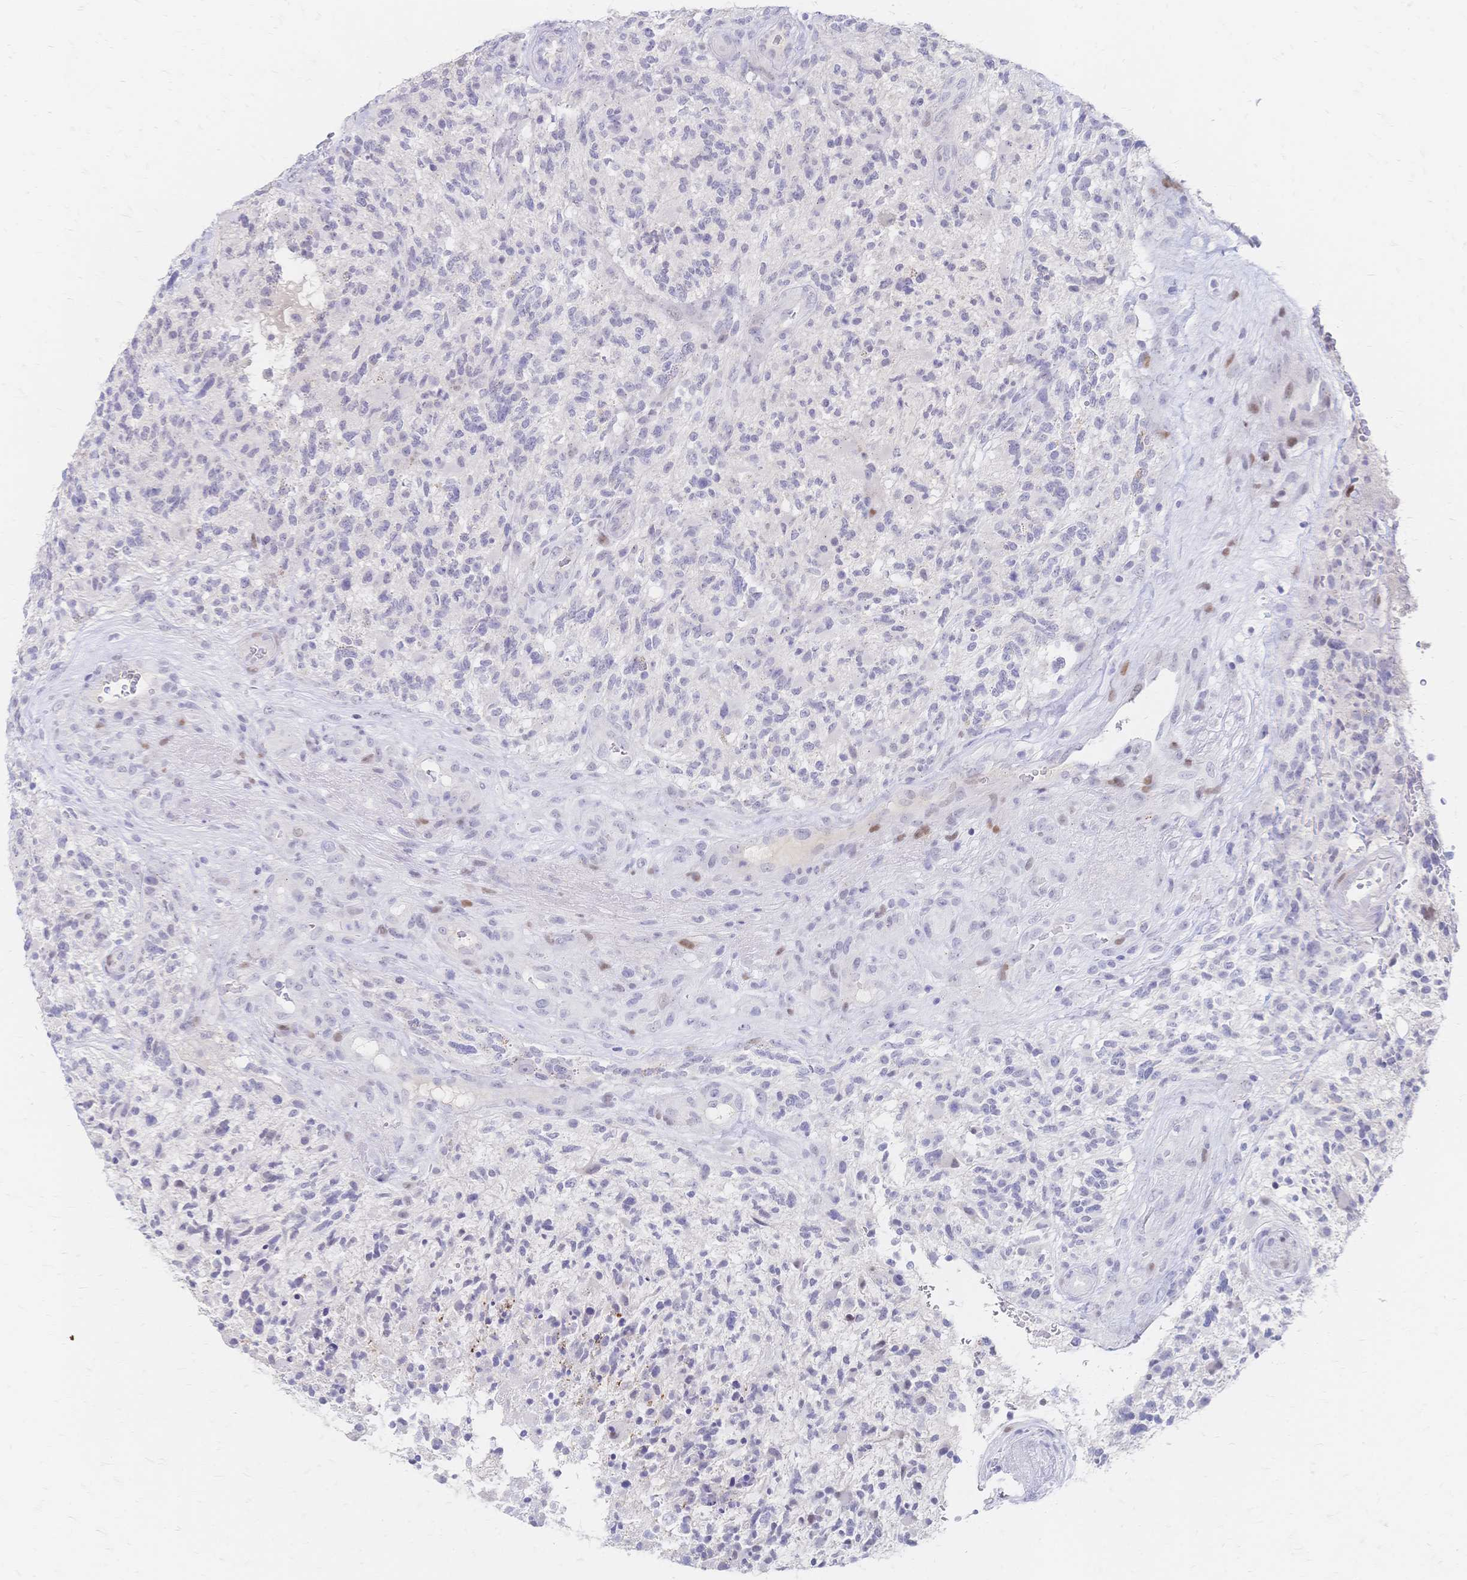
{"staining": {"intensity": "negative", "quantity": "none", "location": "none"}, "tissue": "glioma", "cell_type": "Tumor cells", "image_type": "cancer", "snomed": [{"axis": "morphology", "description": "Glioma, malignant, High grade"}, {"axis": "topography", "description": "Brain"}], "caption": "The histopathology image exhibits no significant staining in tumor cells of malignant glioma (high-grade).", "gene": "PSORS1C2", "patient": {"sex": "female", "age": 71}}